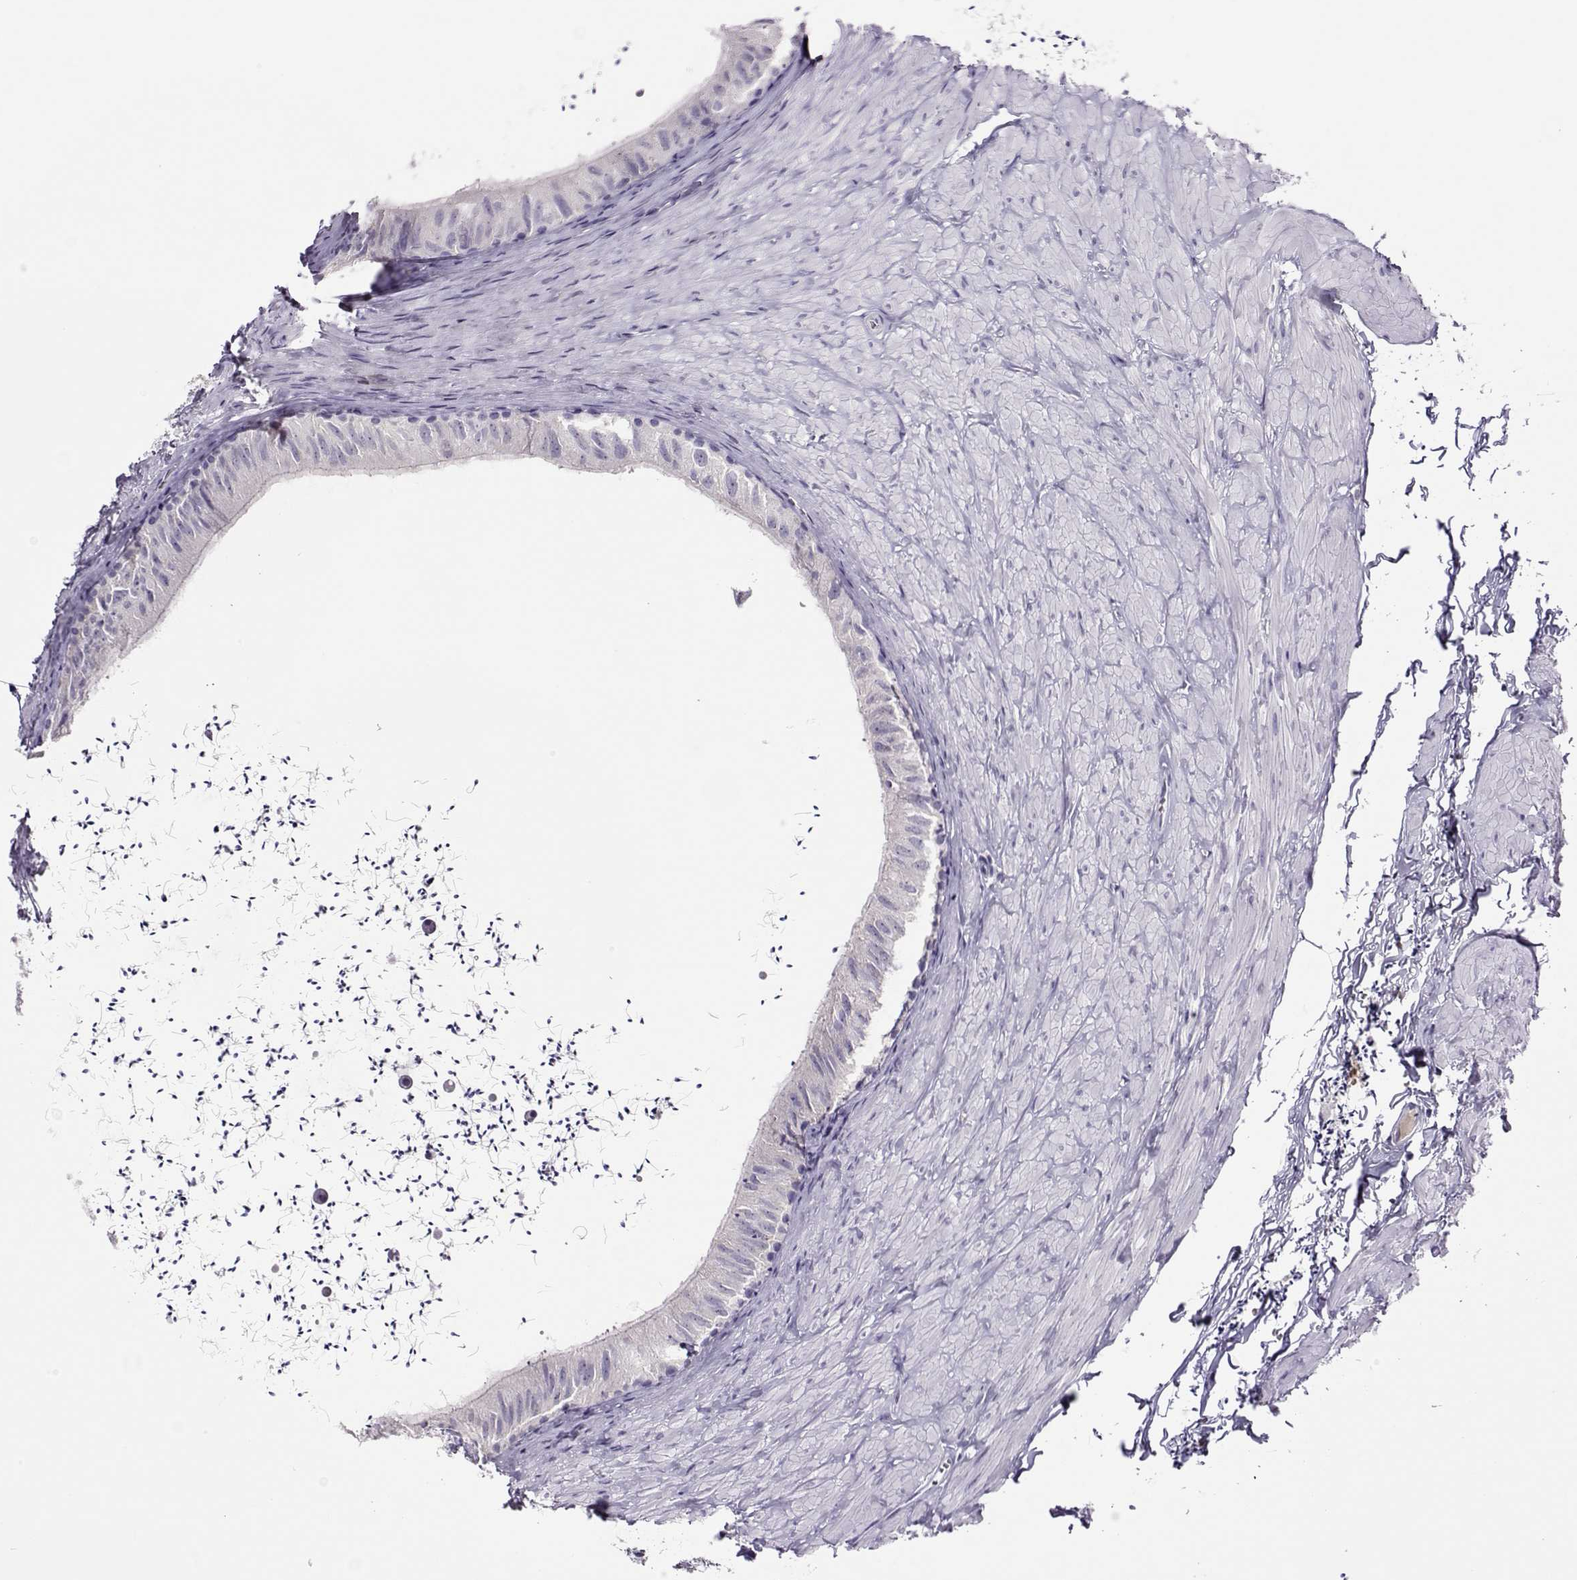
{"staining": {"intensity": "negative", "quantity": "none", "location": "none"}, "tissue": "epididymis", "cell_type": "Glandular cells", "image_type": "normal", "snomed": [{"axis": "morphology", "description": "Normal tissue, NOS"}, {"axis": "topography", "description": "Epididymis"}], "caption": "A photomicrograph of epididymis stained for a protein shows no brown staining in glandular cells.", "gene": "LINGO1", "patient": {"sex": "male", "age": 32}}